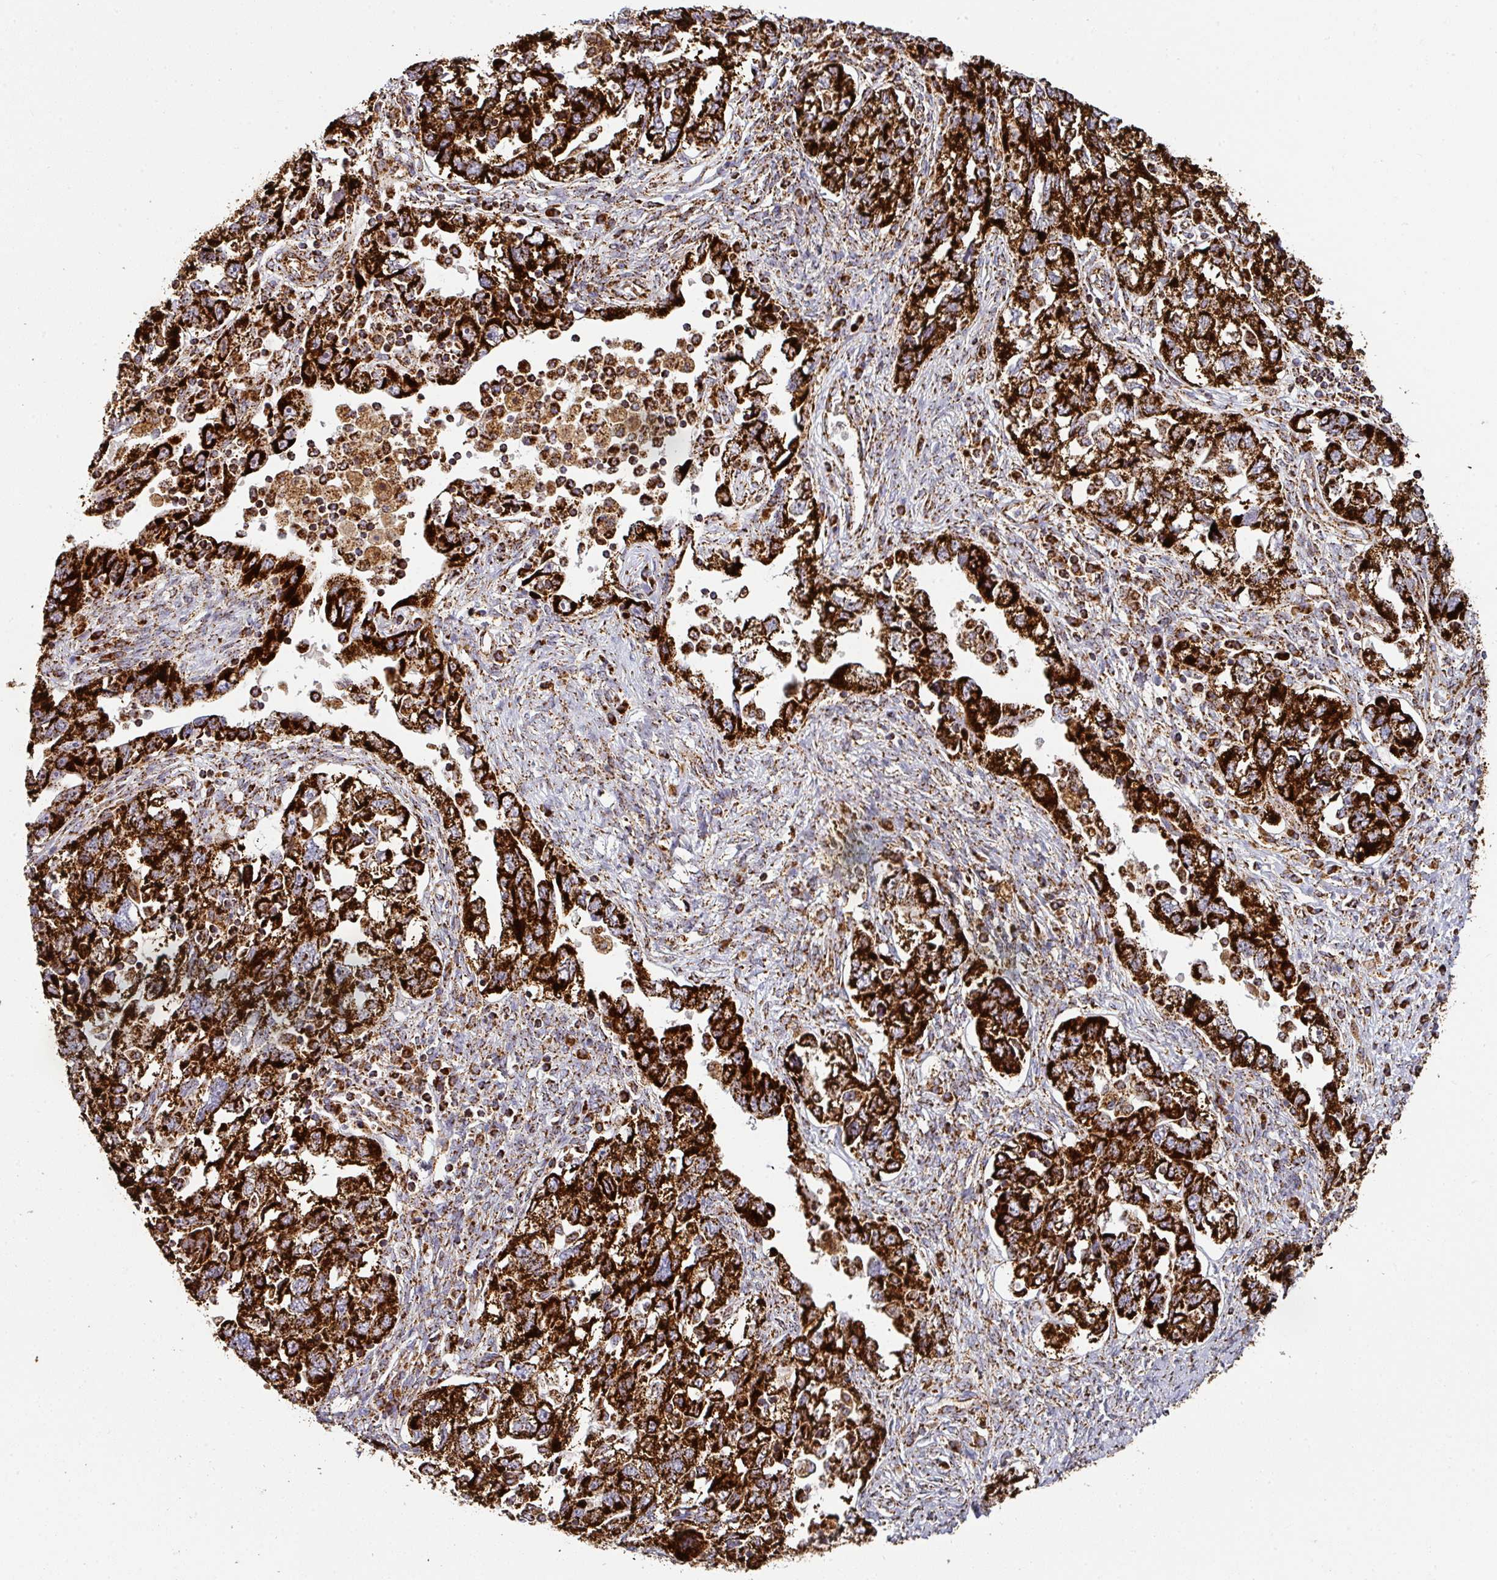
{"staining": {"intensity": "strong", "quantity": ">75%", "location": "cytoplasmic/membranous"}, "tissue": "ovarian cancer", "cell_type": "Tumor cells", "image_type": "cancer", "snomed": [{"axis": "morphology", "description": "Carcinoma, NOS"}, {"axis": "morphology", "description": "Cystadenocarcinoma, serous, NOS"}, {"axis": "topography", "description": "Ovary"}], "caption": "An IHC micrograph of neoplastic tissue is shown. Protein staining in brown shows strong cytoplasmic/membranous positivity in ovarian carcinoma within tumor cells. The protein is shown in brown color, while the nuclei are stained blue.", "gene": "TRAP1", "patient": {"sex": "female", "age": 69}}